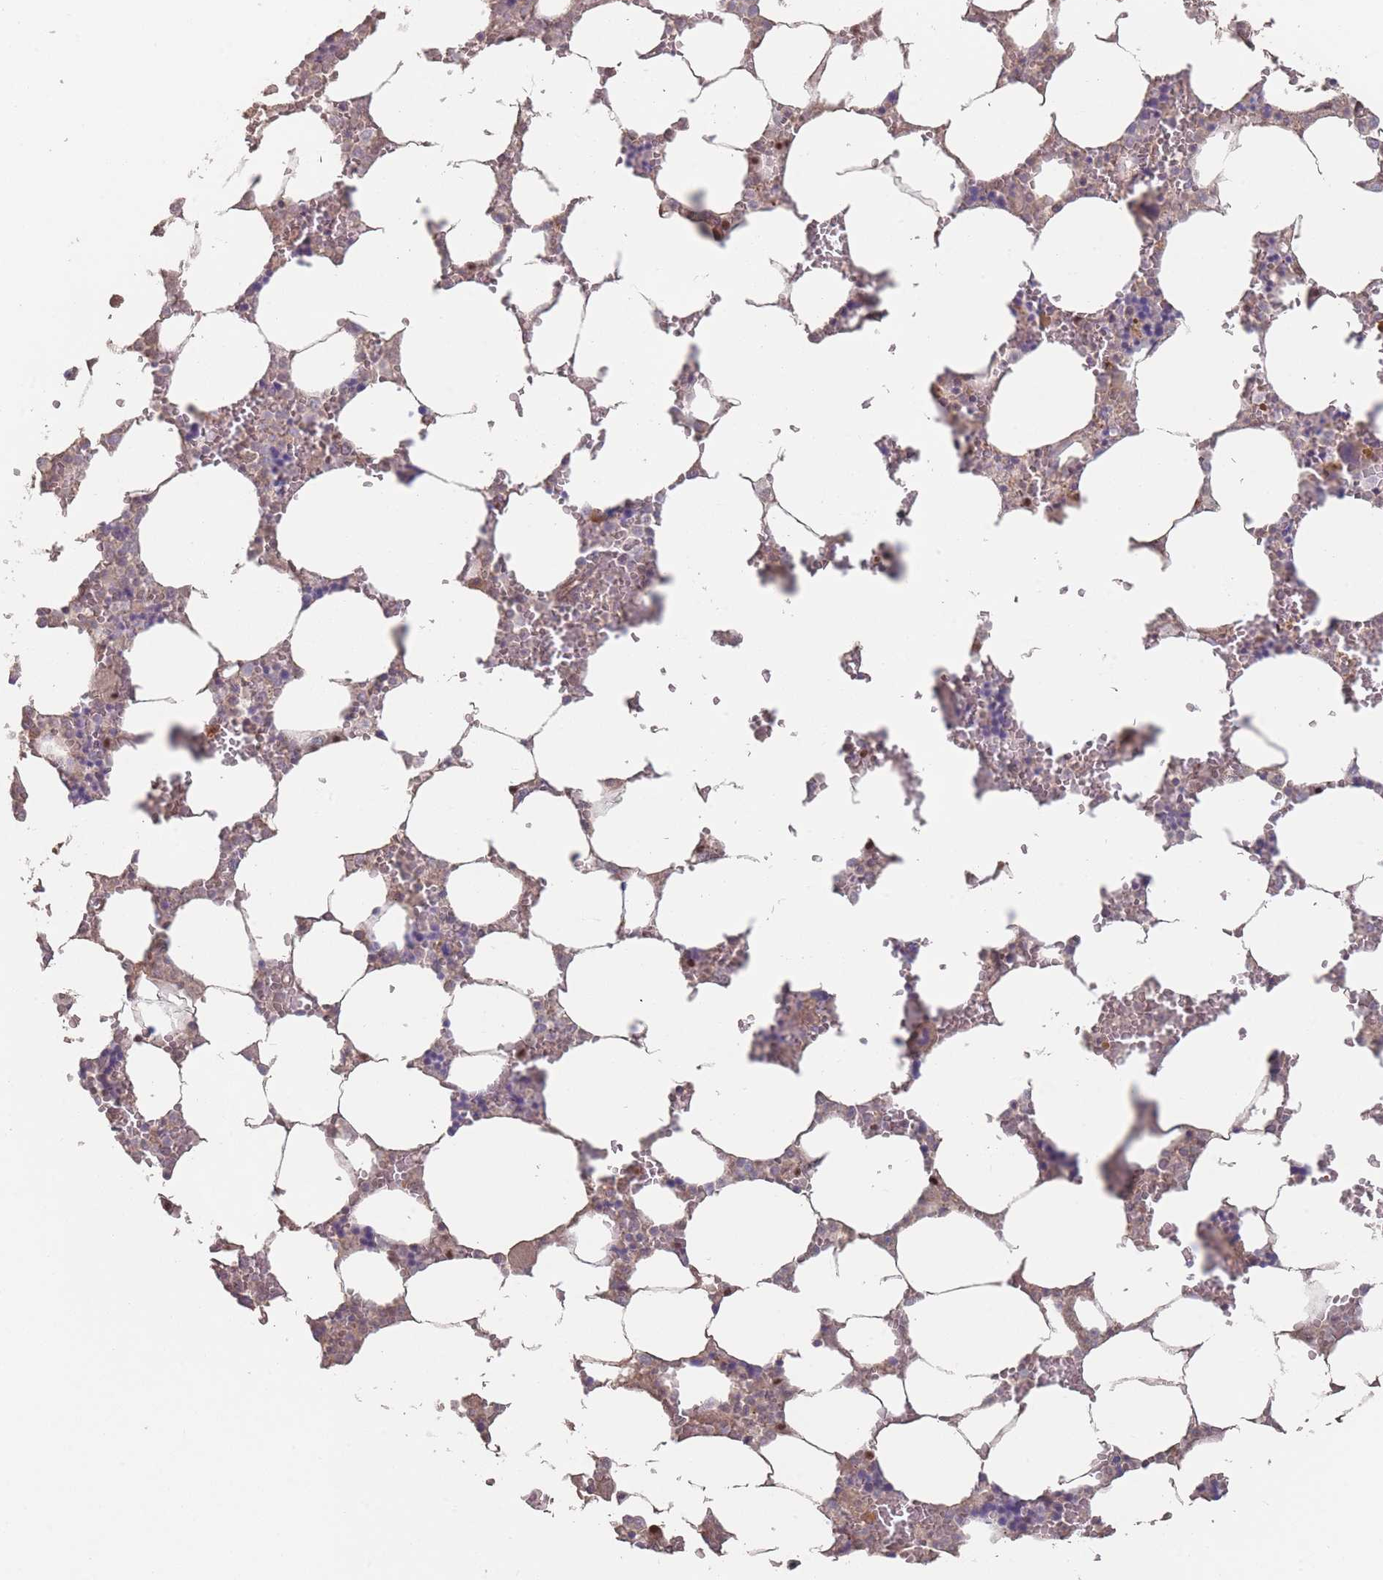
{"staining": {"intensity": "strong", "quantity": "<25%", "location": "cytoplasmic/membranous,nuclear"}, "tissue": "bone marrow", "cell_type": "Hematopoietic cells", "image_type": "normal", "snomed": [{"axis": "morphology", "description": "Normal tissue, NOS"}, {"axis": "topography", "description": "Bone marrow"}], "caption": "Strong cytoplasmic/membranous,nuclear protein staining is appreciated in about <25% of hematopoietic cells in bone marrow.", "gene": "ERCC6L", "patient": {"sex": "male", "age": 64}}